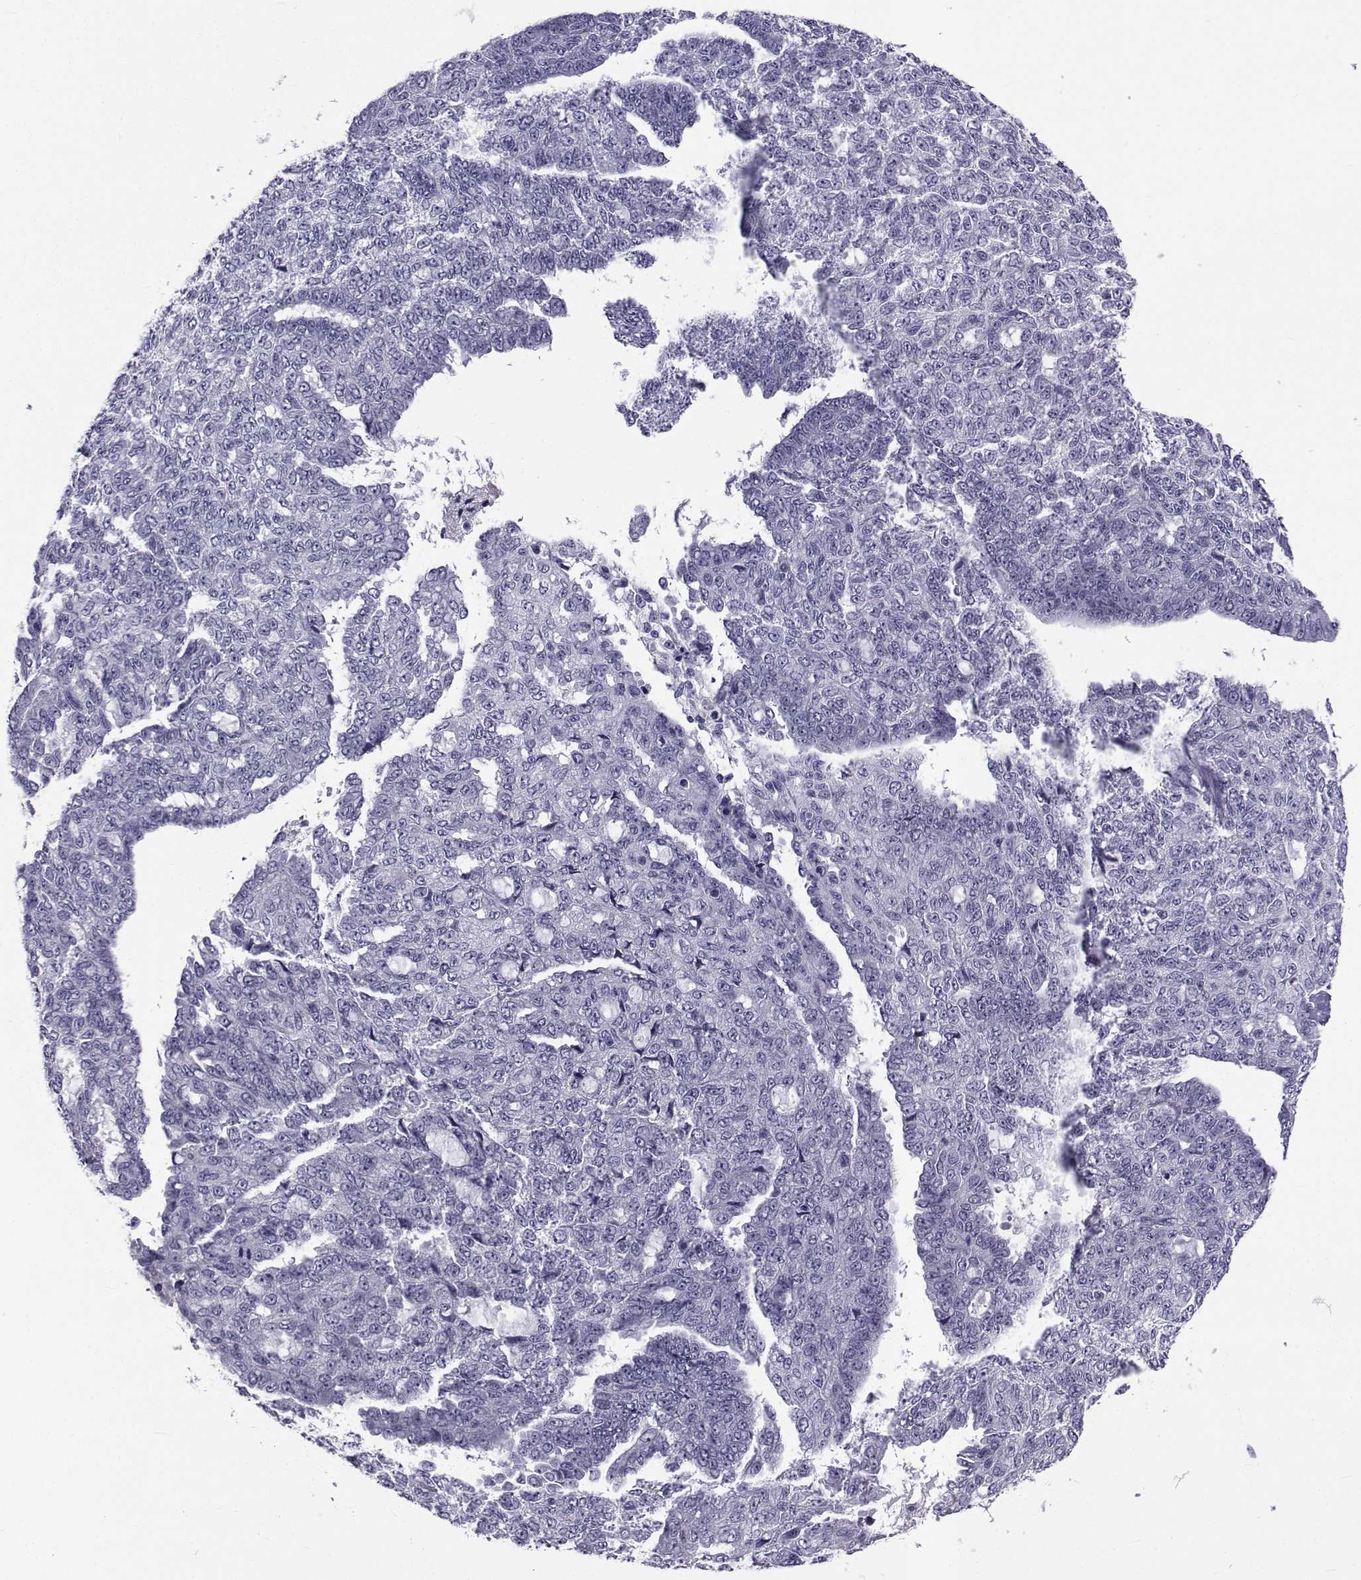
{"staining": {"intensity": "negative", "quantity": "none", "location": "none"}, "tissue": "ovarian cancer", "cell_type": "Tumor cells", "image_type": "cancer", "snomed": [{"axis": "morphology", "description": "Cystadenocarcinoma, serous, NOS"}, {"axis": "topography", "description": "Ovary"}], "caption": "Tumor cells are negative for brown protein staining in ovarian cancer (serous cystadenocarcinoma).", "gene": "SPANXD", "patient": {"sex": "female", "age": 71}}